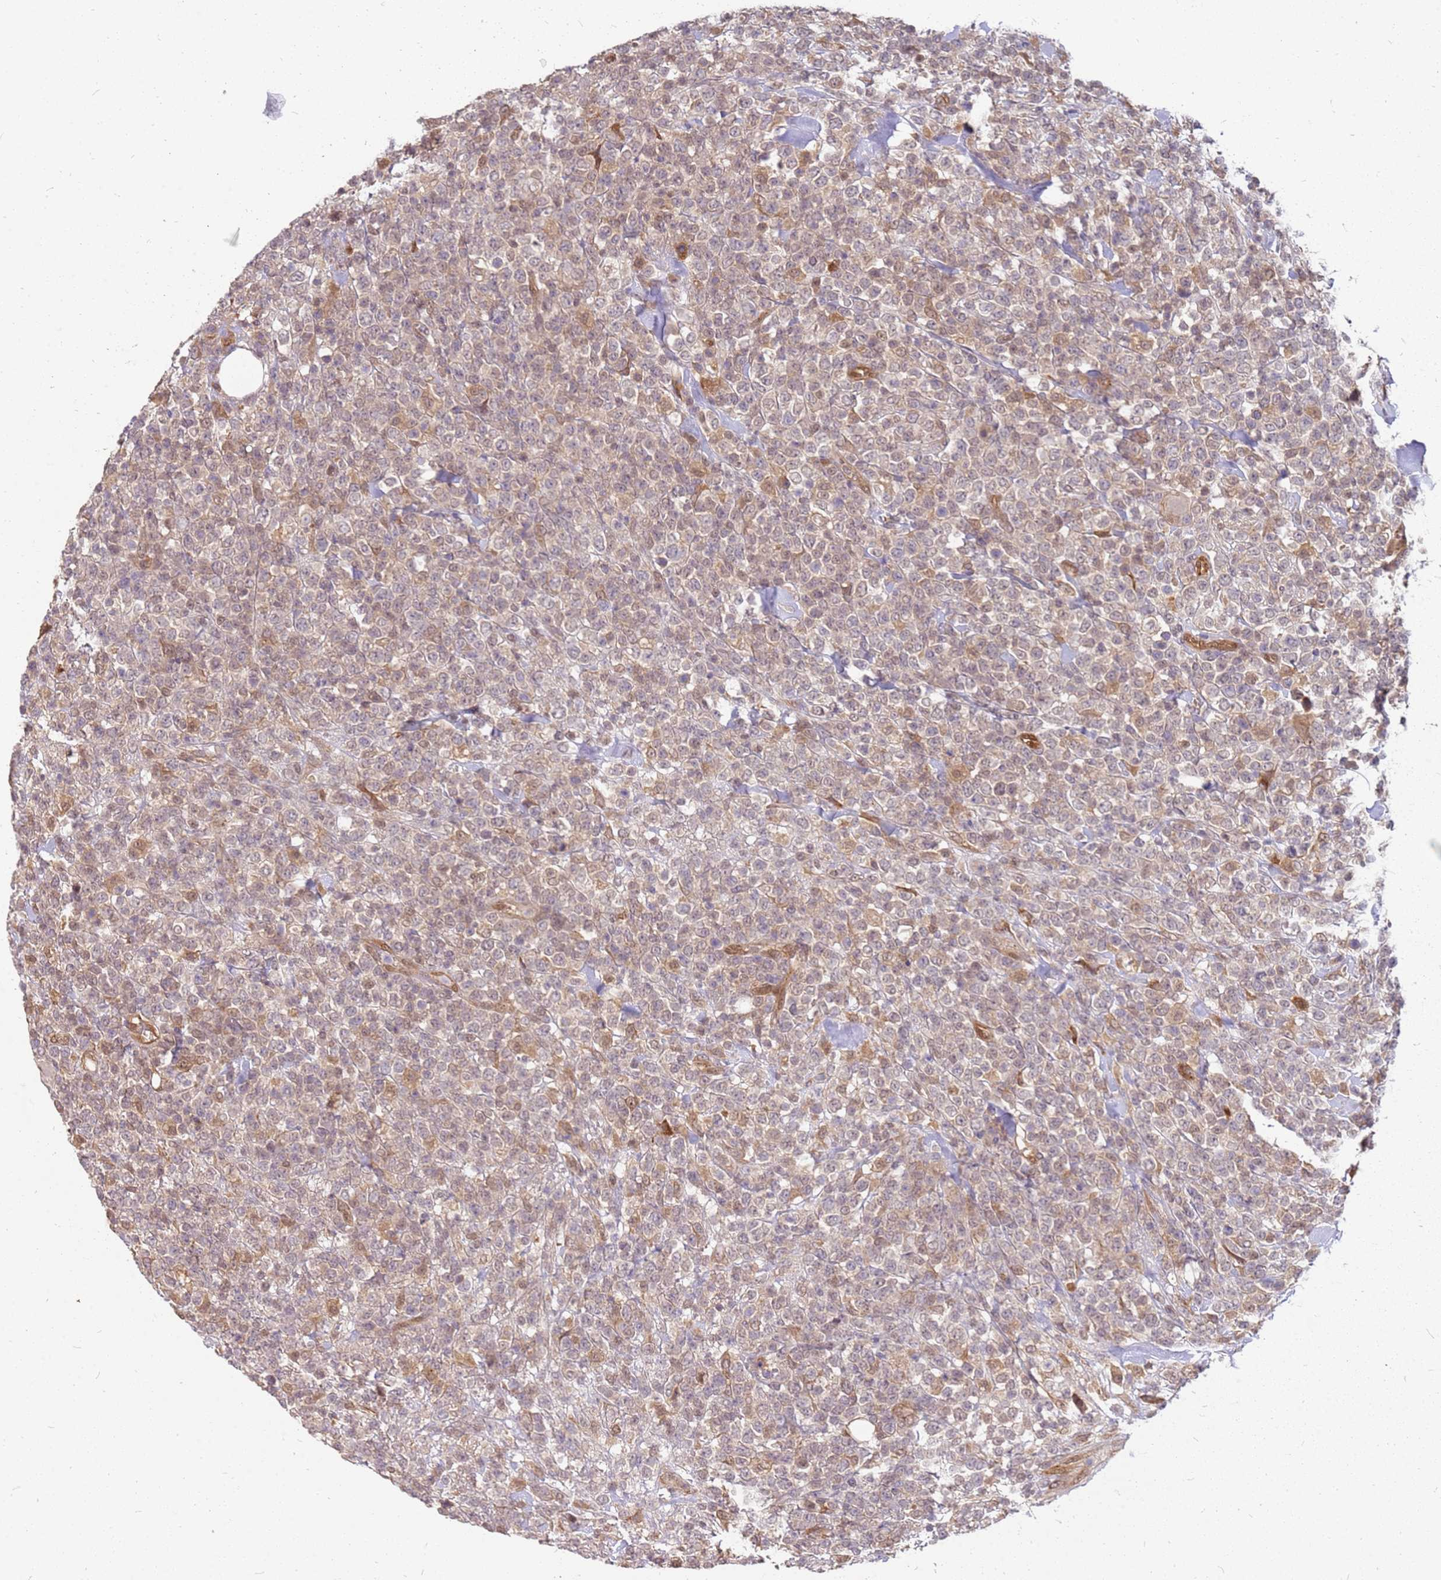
{"staining": {"intensity": "weak", "quantity": ">75%", "location": "cytoplasmic/membranous,nuclear"}, "tissue": "lymphoma", "cell_type": "Tumor cells", "image_type": "cancer", "snomed": [{"axis": "morphology", "description": "Malignant lymphoma, non-Hodgkin's type, High grade"}, {"axis": "topography", "description": "Colon"}], "caption": "Human lymphoma stained with a brown dye demonstrates weak cytoplasmic/membranous and nuclear positive expression in approximately >75% of tumor cells.", "gene": "NUDT14", "patient": {"sex": "female", "age": 53}}